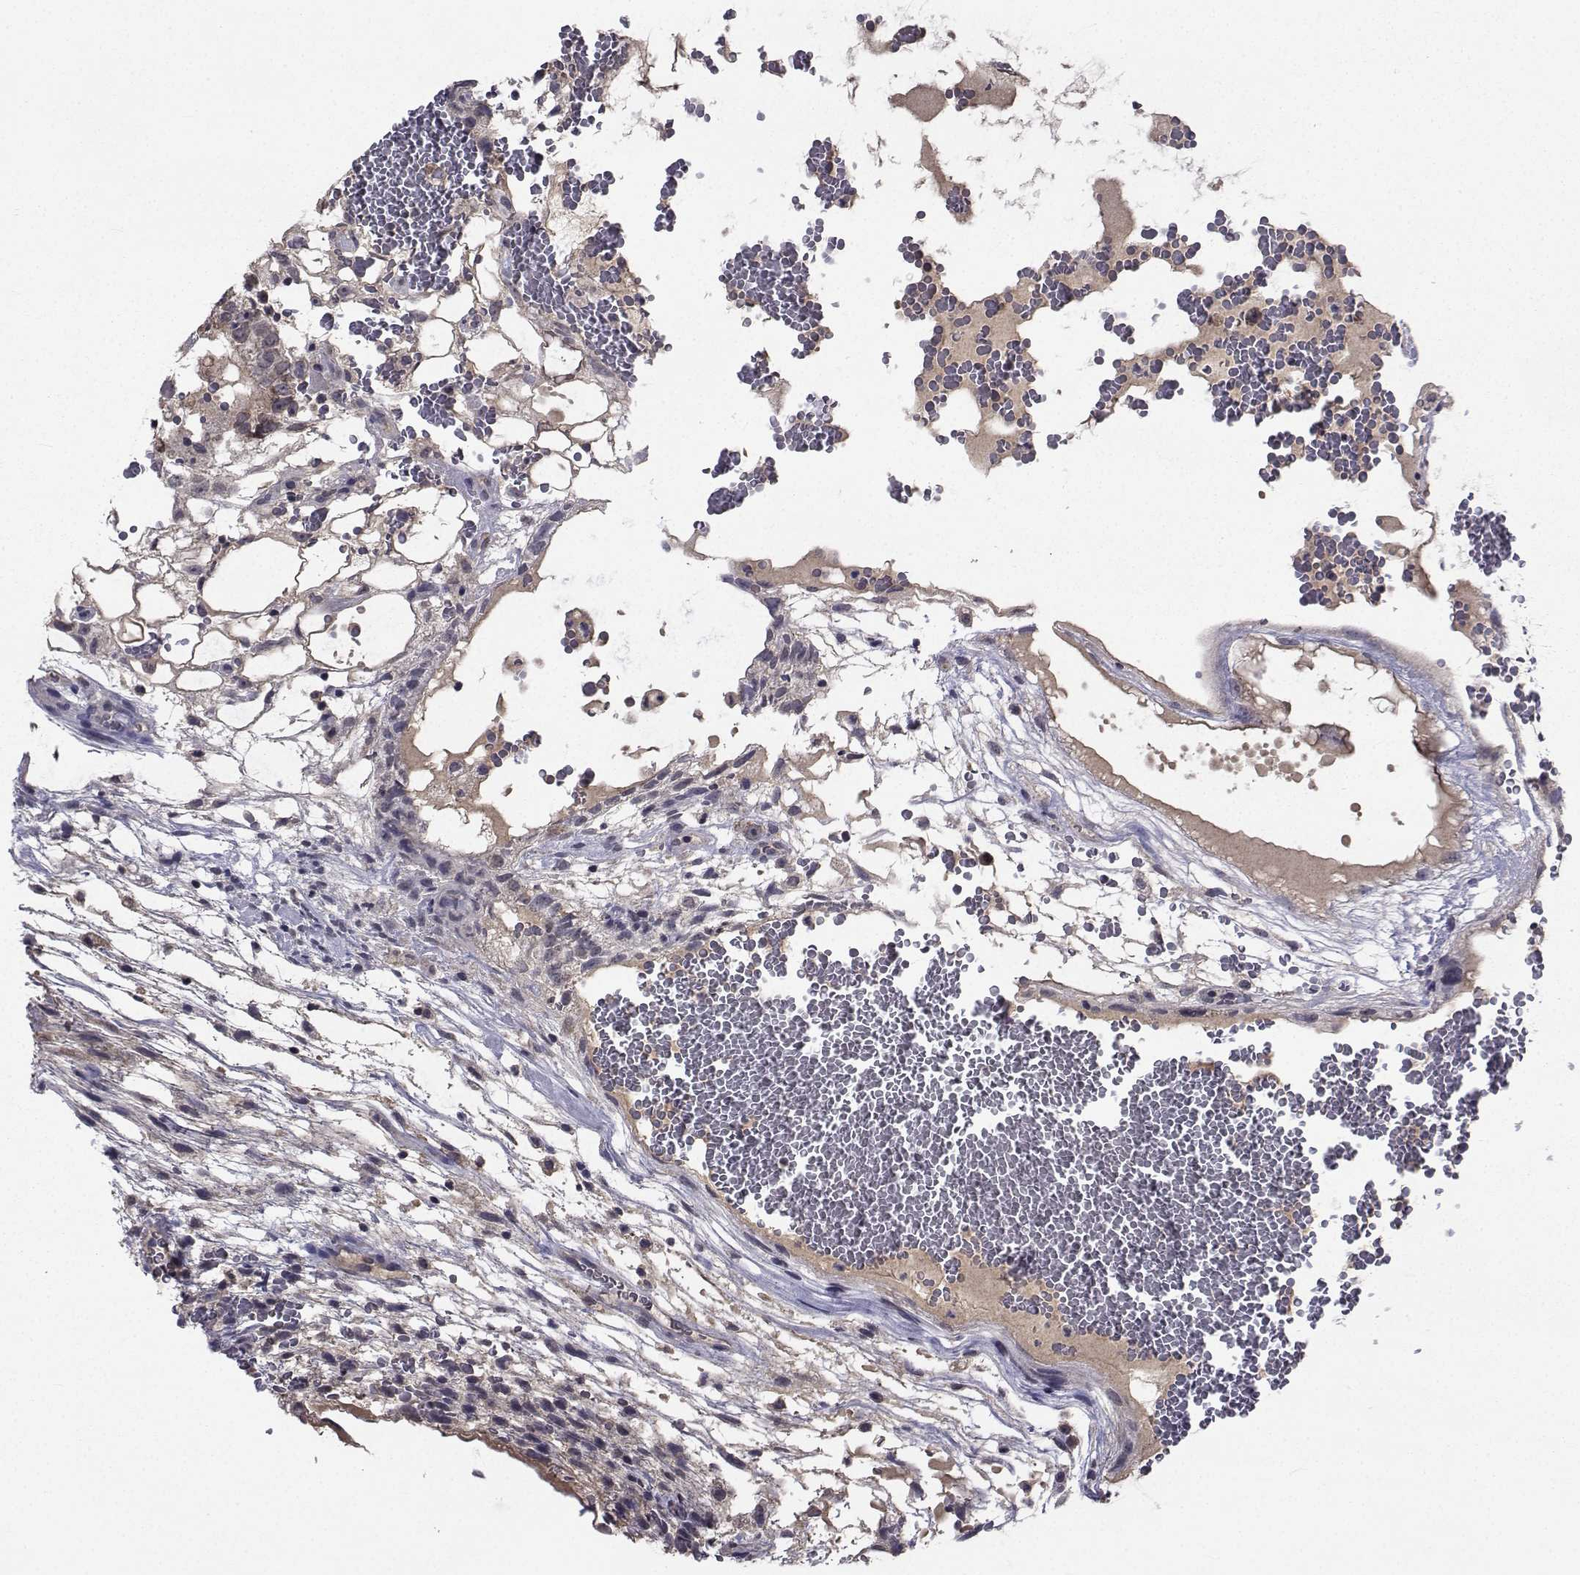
{"staining": {"intensity": "weak", "quantity": "<25%", "location": "cytoplasmic/membranous"}, "tissue": "testis cancer", "cell_type": "Tumor cells", "image_type": "cancer", "snomed": [{"axis": "morphology", "description": "Normal tissue, NOS"}, {"axis": "morphology", "description": "Carcinoma, Embryonal, NOS"}, {"axis": "topography", "description": "Testis"}], "caption": "Tumor cells are negative for brown protein staining in testis cancer.", "gene": "CYP2S1", "patient": {"sex": "male", "age": 32}}